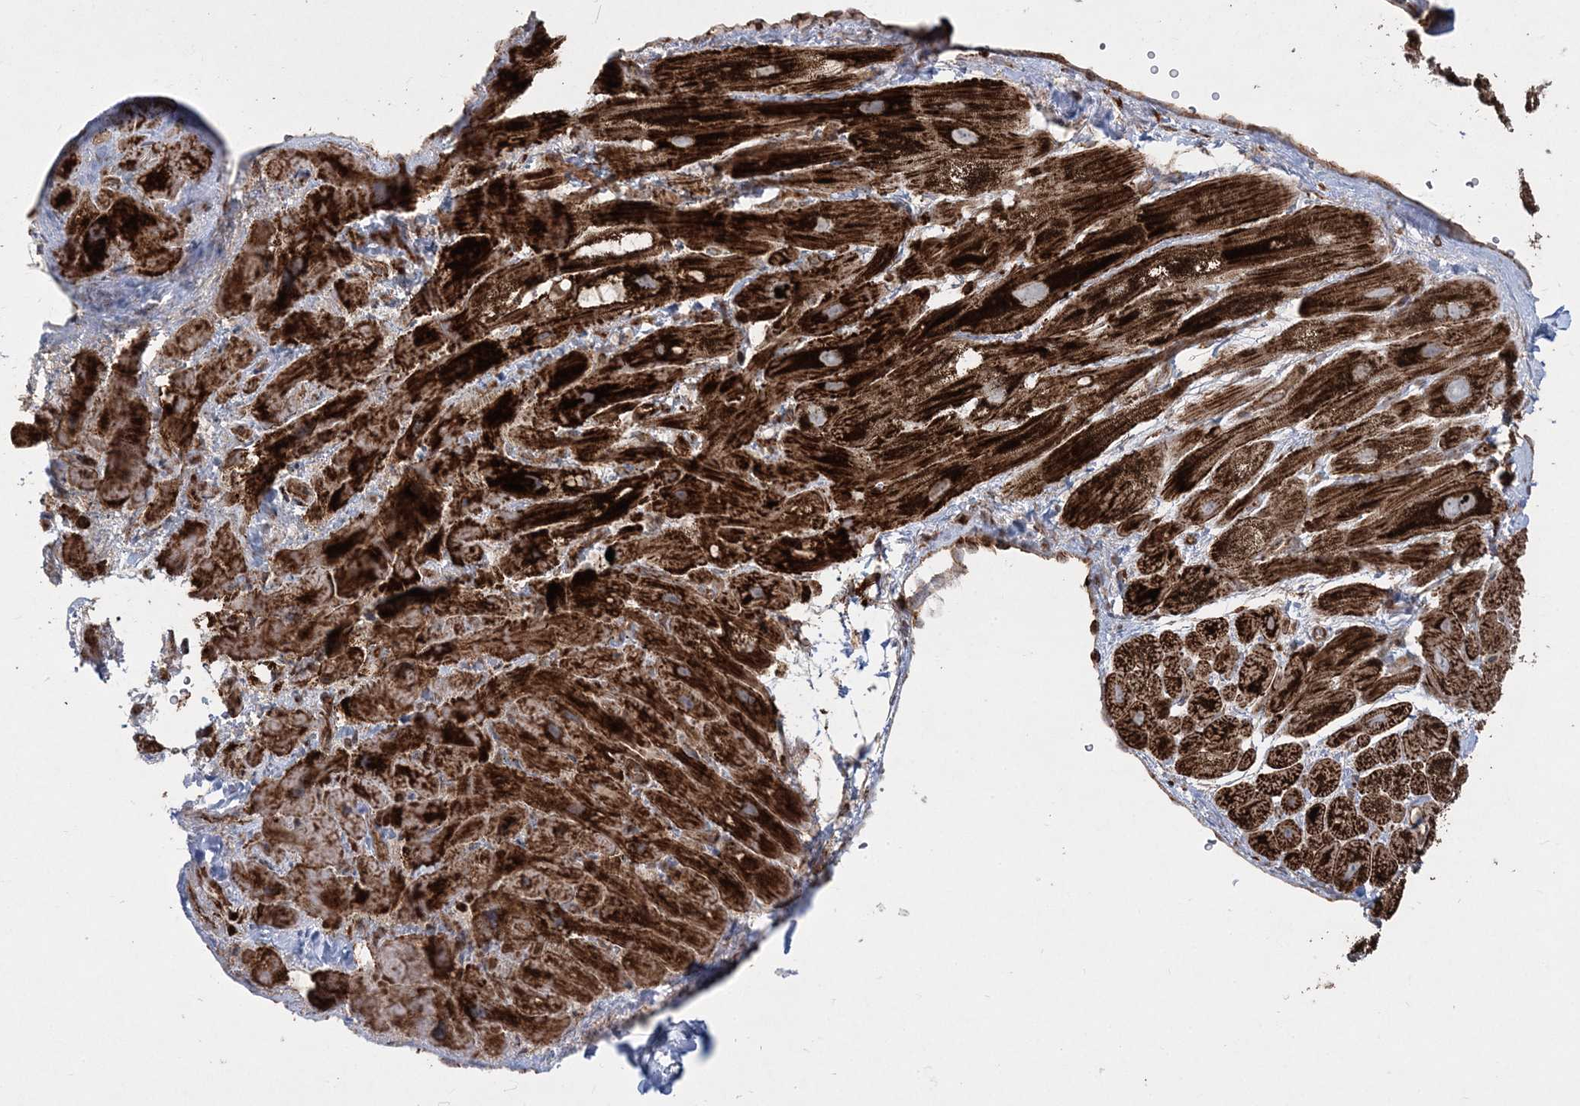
{"staining": {"intensity": "strong", "quantity": "25%-75%", "location": "cytoplasmic/membranous"}, "tissue": "heart muscle", "cell_type": "Cardiomyocytes", "image_type": "normal", "snomed": [{"axis": "morphology", "description": "Normal tissue, NOS"}, {"axis": "topography", "description": "Heart"}], "caption": "Brown immunohistochemical staining in benign human heart muscle demonstrates strong cytoplasmic/membranous positivity in approximately 25%-75% of cardiomyocytes.", "gene": "LRPPRC", "patient": {"sex": "male", "age": 49}}